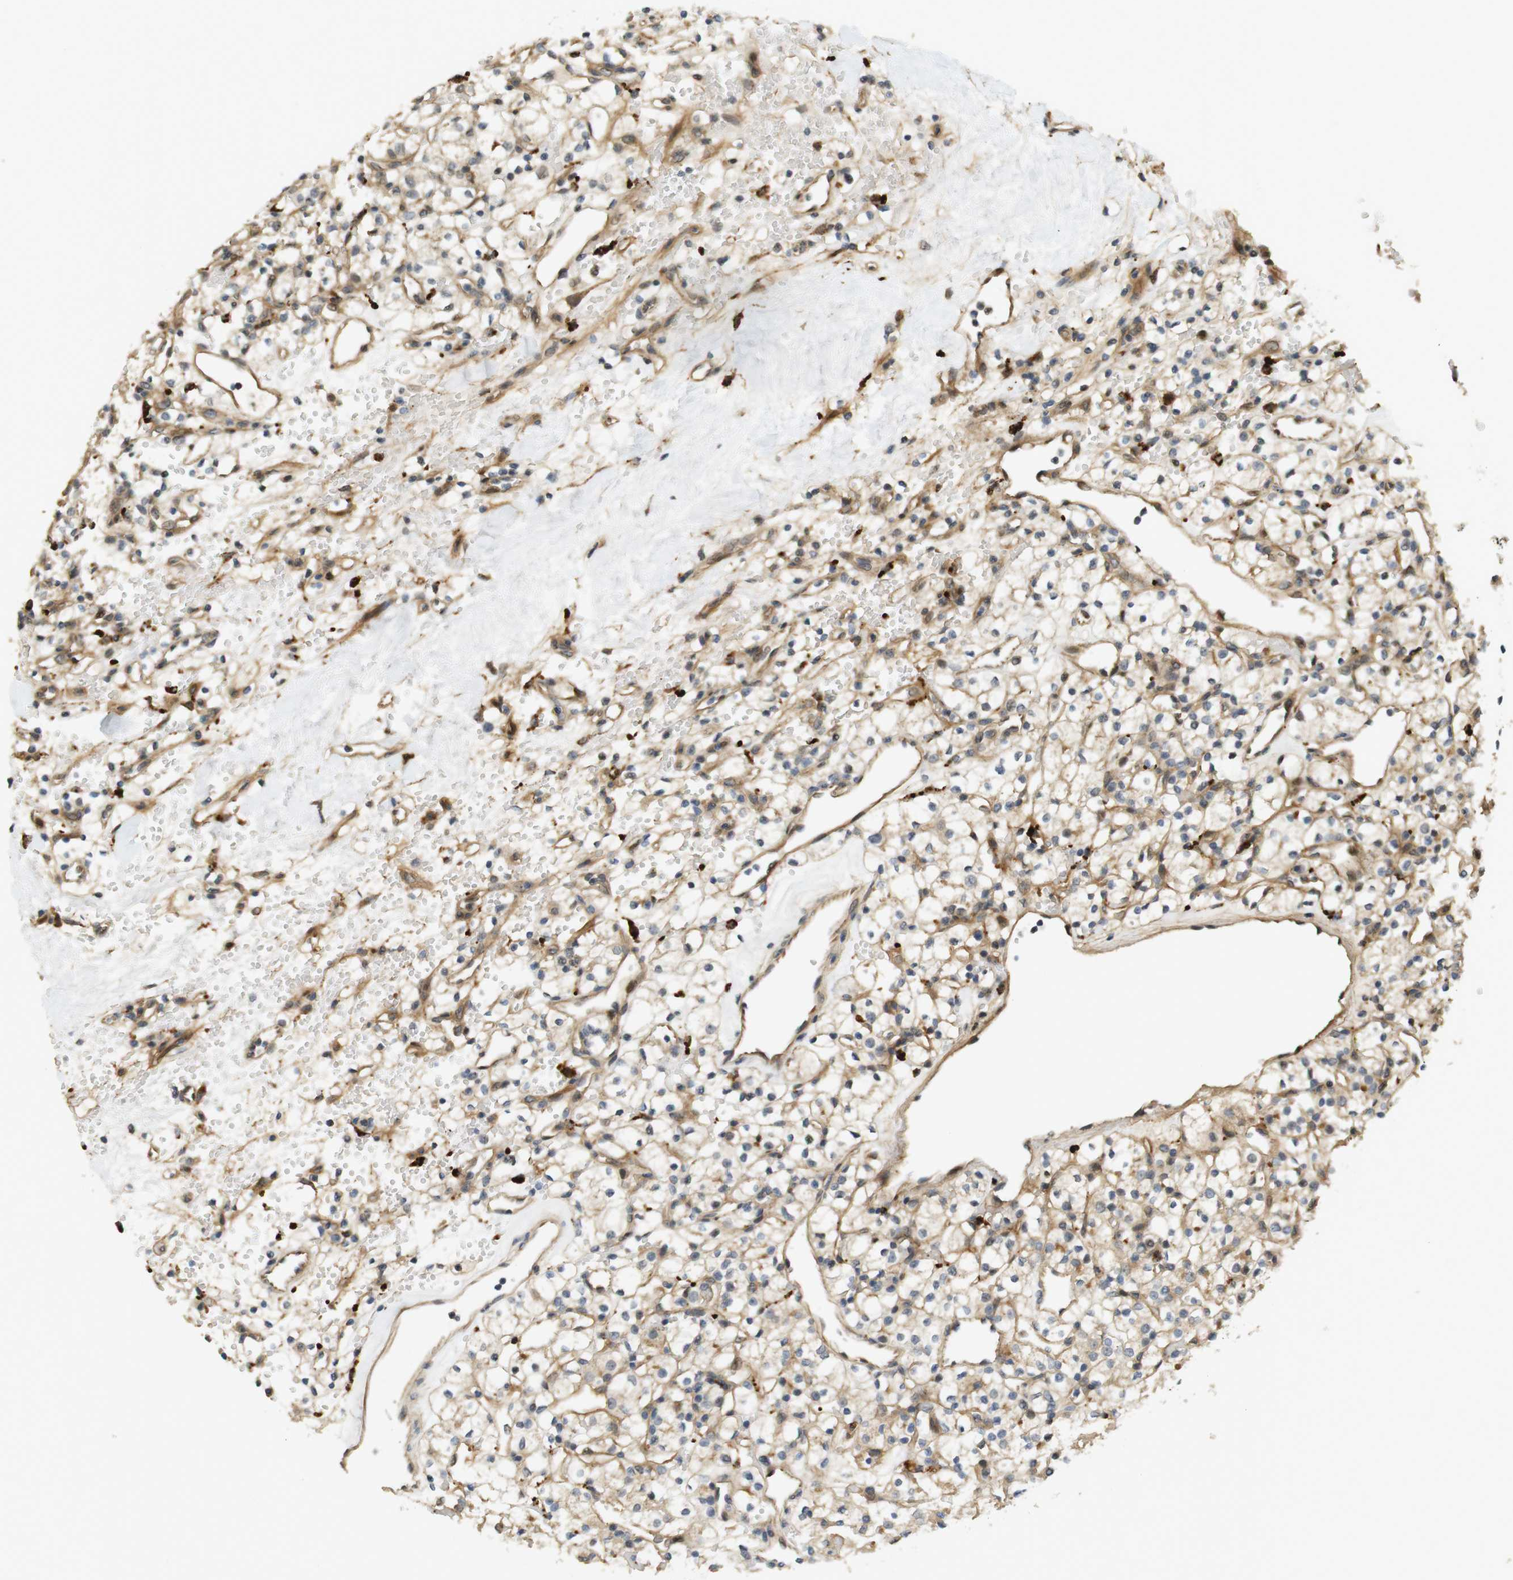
{"staining": {"intensity": "moderate", "quantity": "25%-75%", "location": "cytoplasmic/membranous"}, "tissue": "renal cancer", "cell_type": "Tumor cells", "image_type": "cancer", "snomed": [{"axis": "morphology", "description": "Adenocarcinoma, NOS"}, {"axis": "topography", "description": "Kidney"}], "caption": "Human adenocarcinoma (renal) stained with a brown dye exhibits moderate cytoplasmic/membranous positive positivity in approximately 25%-75% of tumor cells.", "gene": "TSPAN9", "patient": {"sex": "female", "age": 60}}